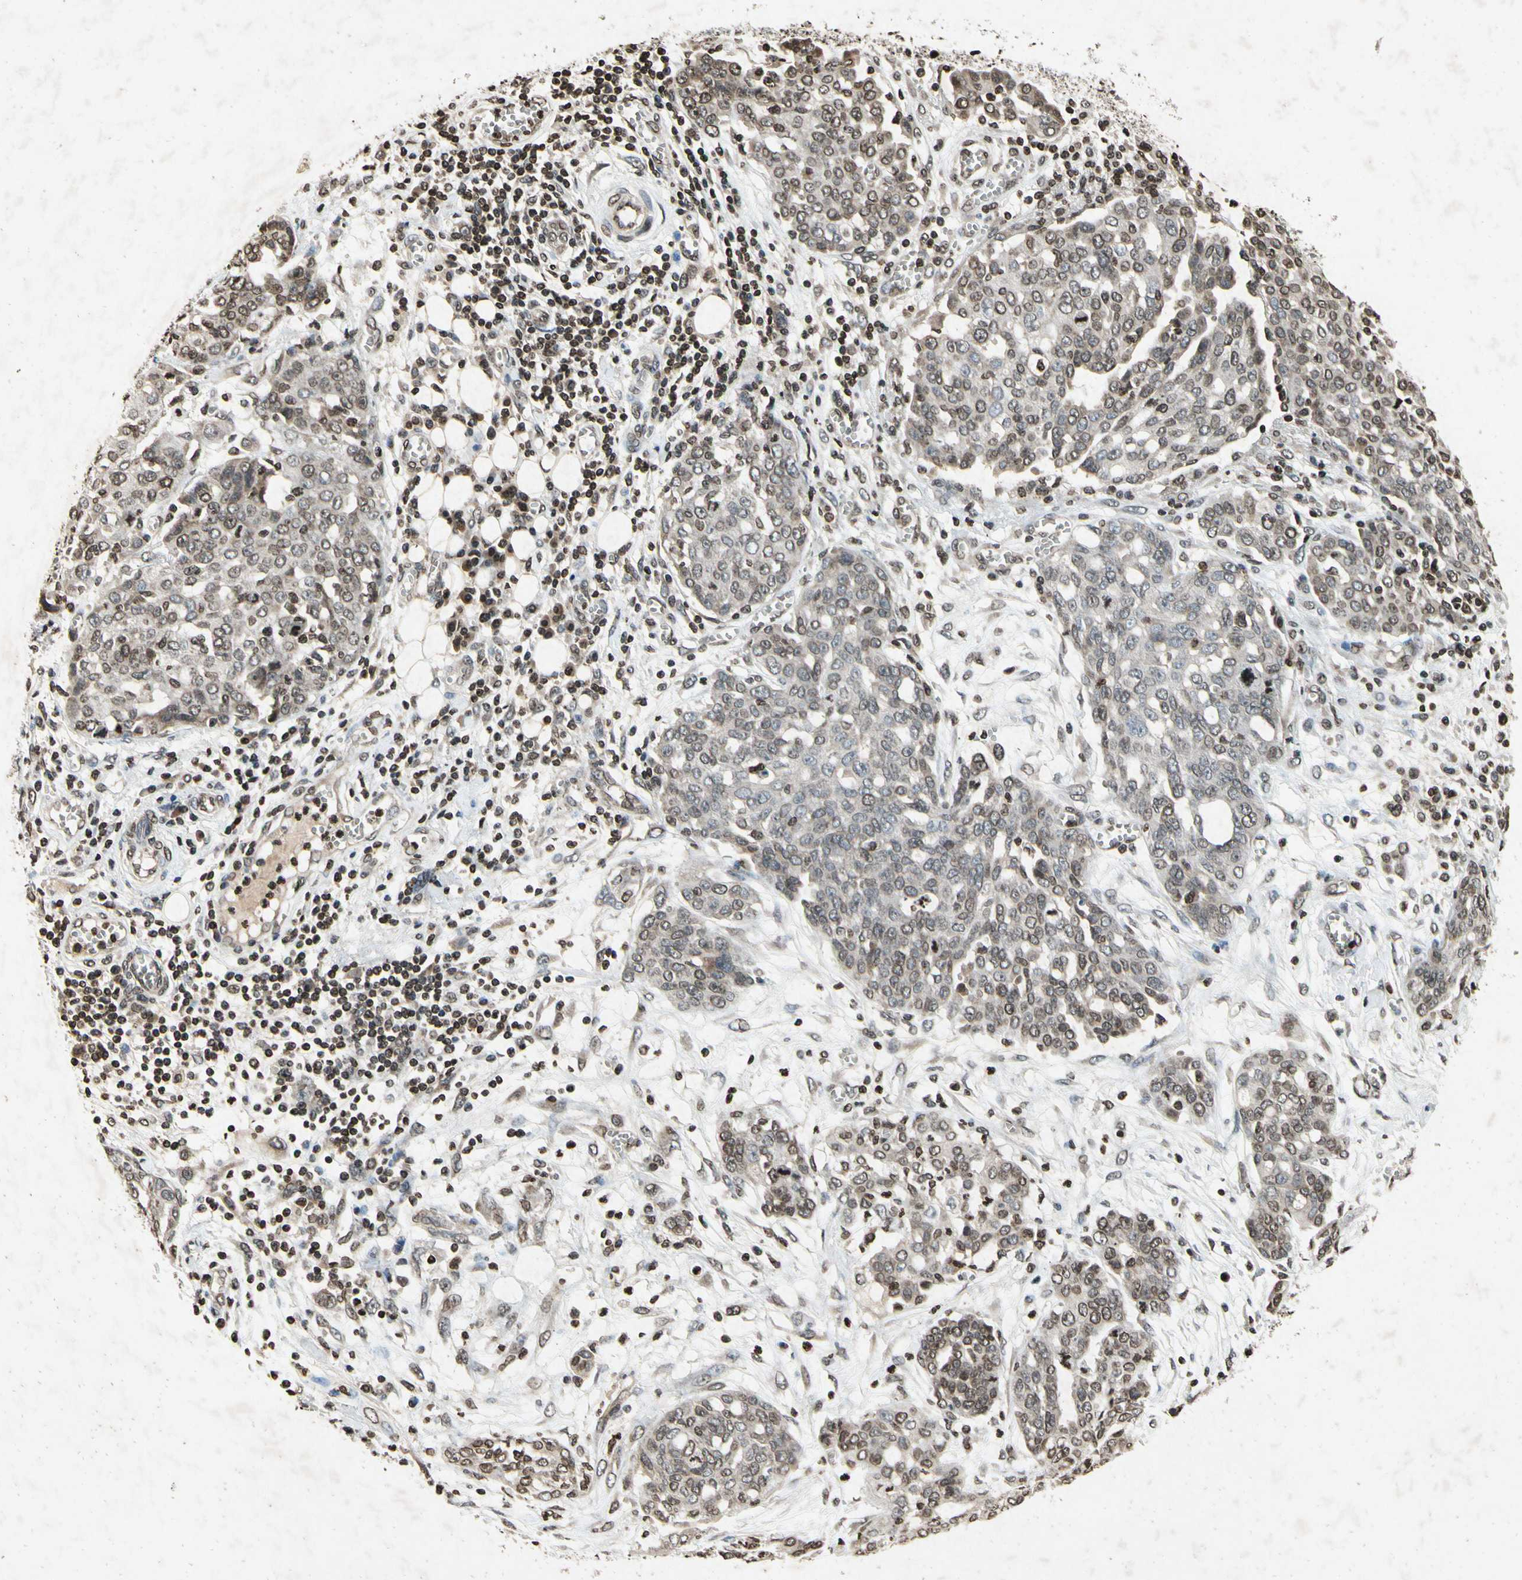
{"staining": {"intensity": "weak", "quantity": "25%-75%", "location": "nuclear"}, "tissue": "ovarian cancer", "cell_type": "Tumor cells", "image_type": "cancer", "snomed": [{"axis": "morphology", "description": "Cystadenocarcinoma, serous, NOS"}, {"axis": "topography", "description": "Soft tissue"}, {"axis": "topography", "description": "Ovary"}], "caption": "Ovarian cancer (serous cystadenocarcinoma) tissue exhibits weak nuclear expression in about 25%-75% of tumor cells, visualized by immunohistochemistry.", "gene": "HOXB3", "patient": {"sex": "female", "age": 57}}